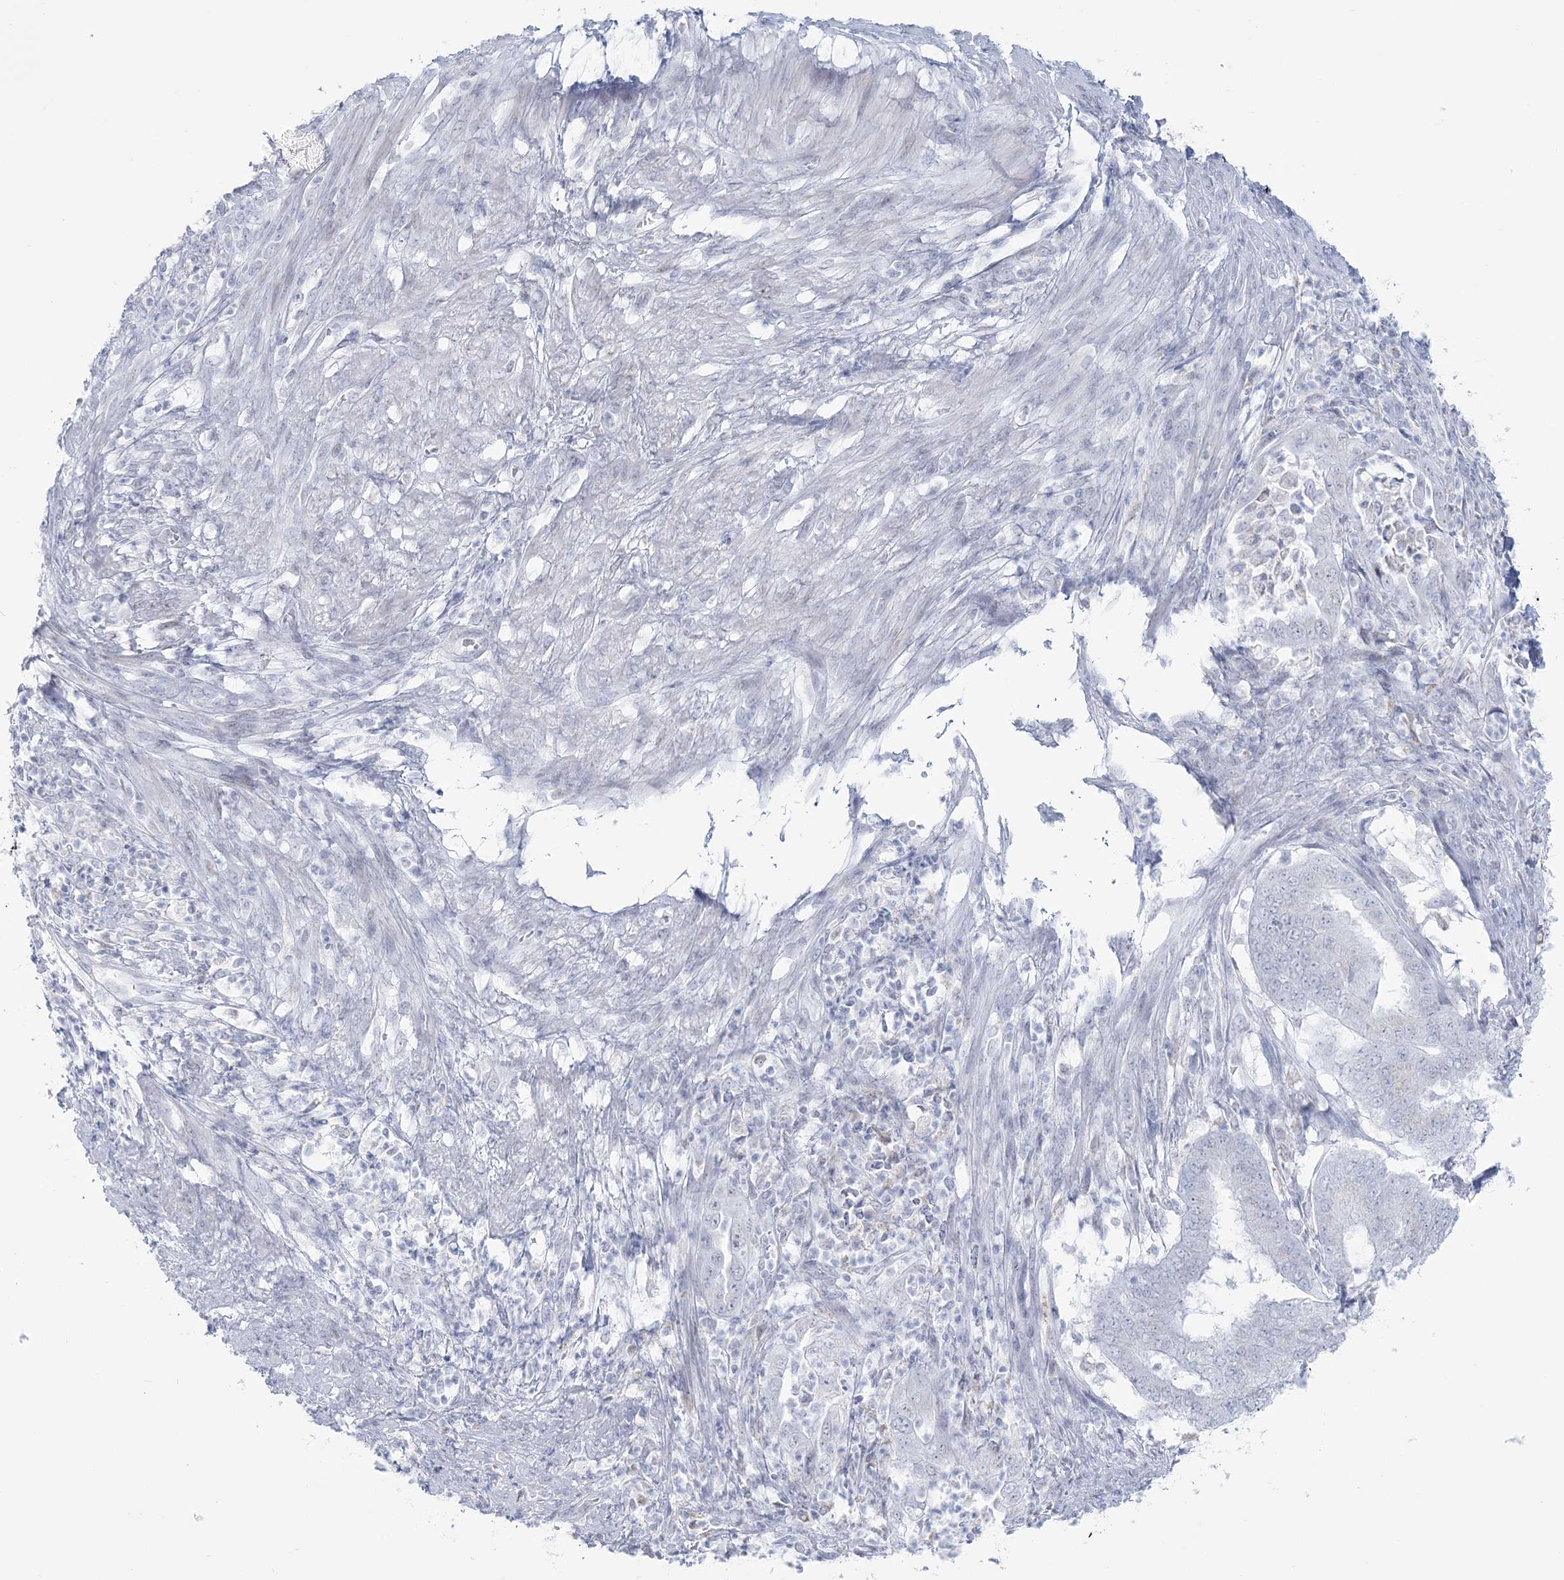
{"staining": {"intensity": "negative", "quantity": "none", "location": "none"}, "tissue": "endometrial cancer", "cell_type": "Tumor cells", "image_type": "cancer", "snomed": [{"axis": "morphology", "description": "Adenocarcinoma, NOS"}, {"axis": "topography", "description": "Endometrium"}], "caption": "Immunohistochemistry image of neoplastic tissue: human endometrial cancer stained with DAB displays no significant protein staining in tumor cells.", "gene": "ZNF843", "patient": {"sex": "female", "age": 51}}